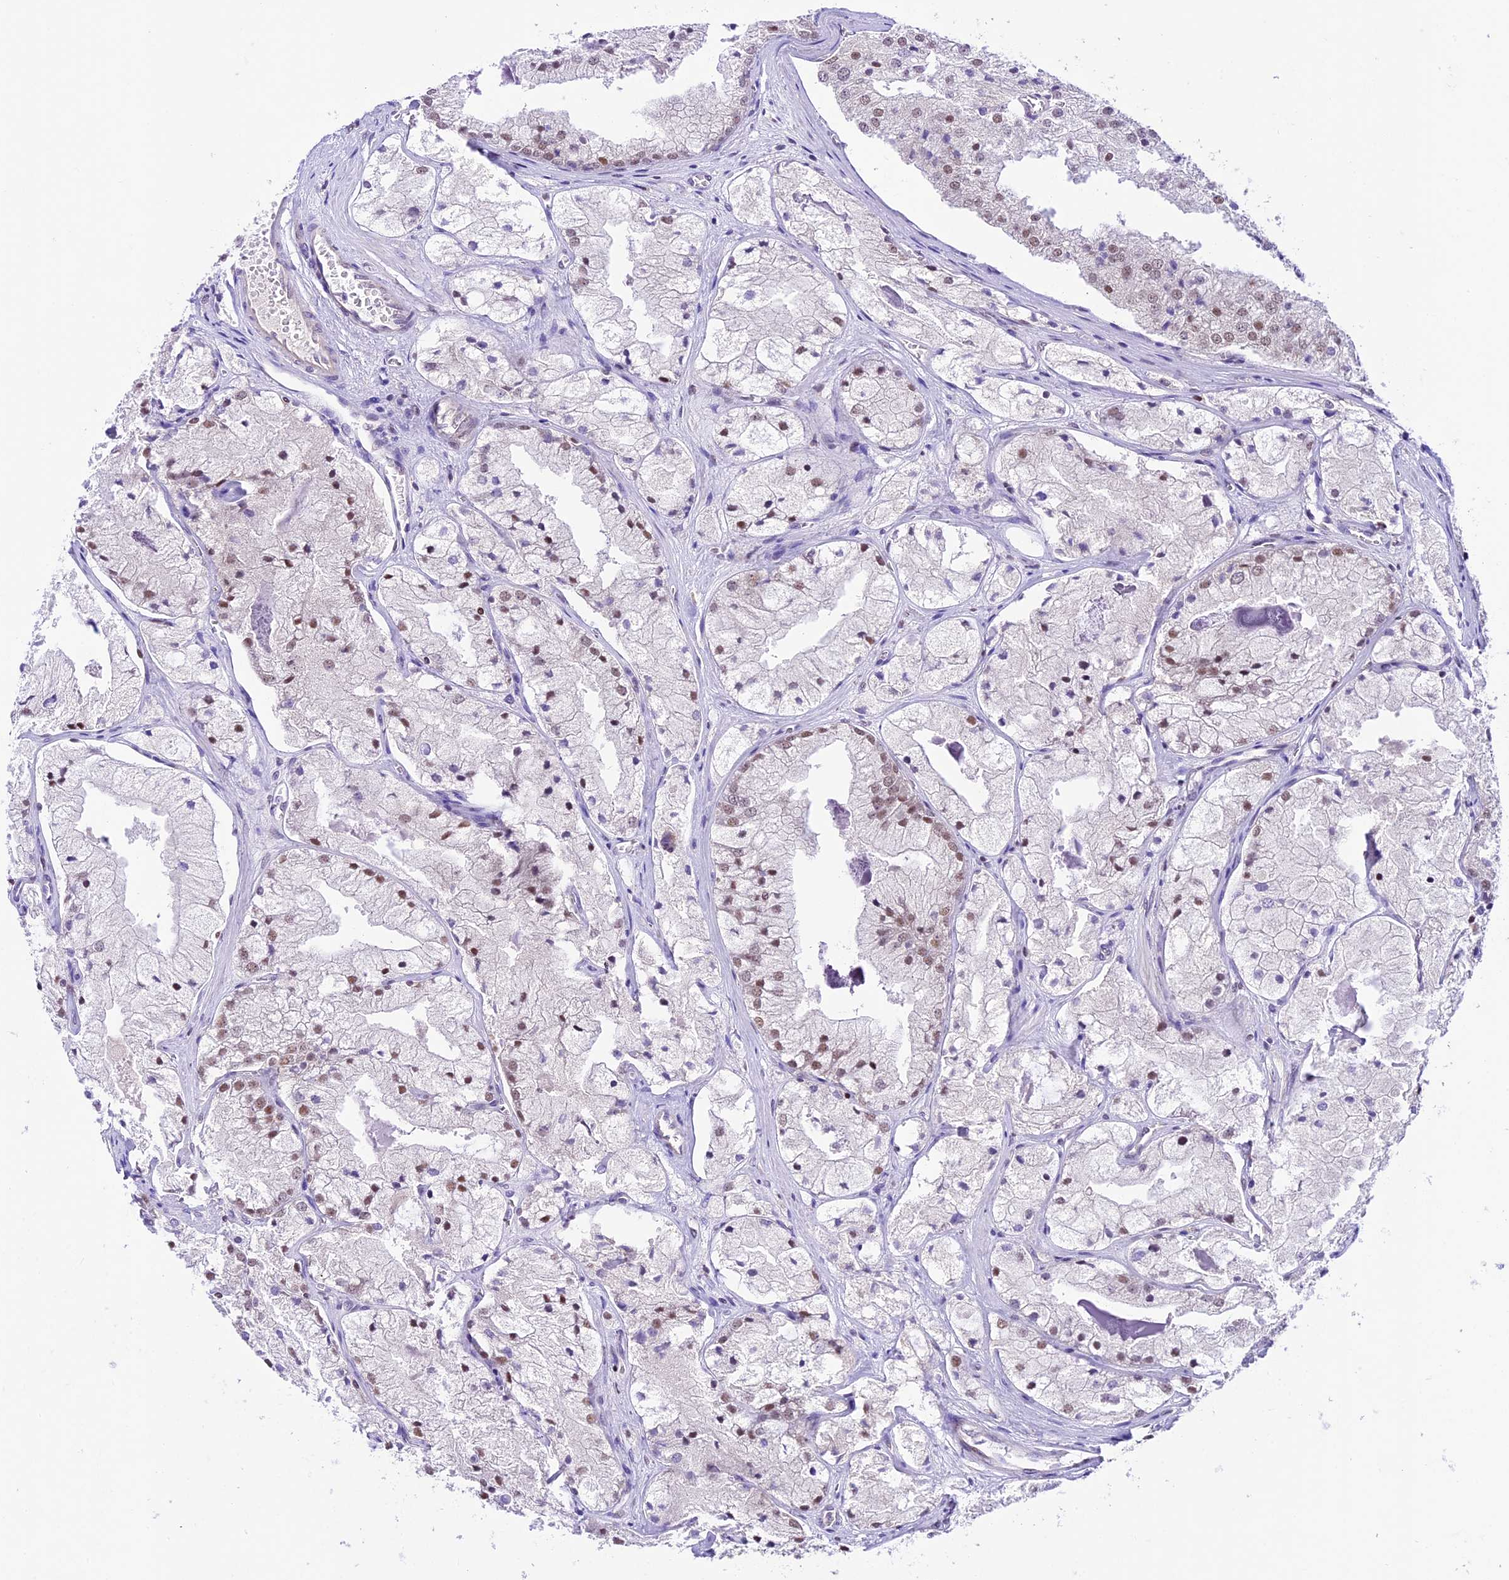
{"staining": {"intensity": "moderate", "quantity": "<25%", "location": "nuclear"}, "tissue": "prostate cancer", "cell_type": "Tumor cells", "image_type": "cancer", "snomed": [{"axis": "morphology", "description": "Adenocarcinoma, High grade"}, {"axis": "topography", "description": "Prostate"}], "caption": "Immunohistochemical staining of human prostate high-grade adenocarcinoma demonstrates low levels of moderate nuclear protein staining in about <25% of tumor cells.", "gene": "SHKBP1", "patient": {"sex": "male", "age": 50}}